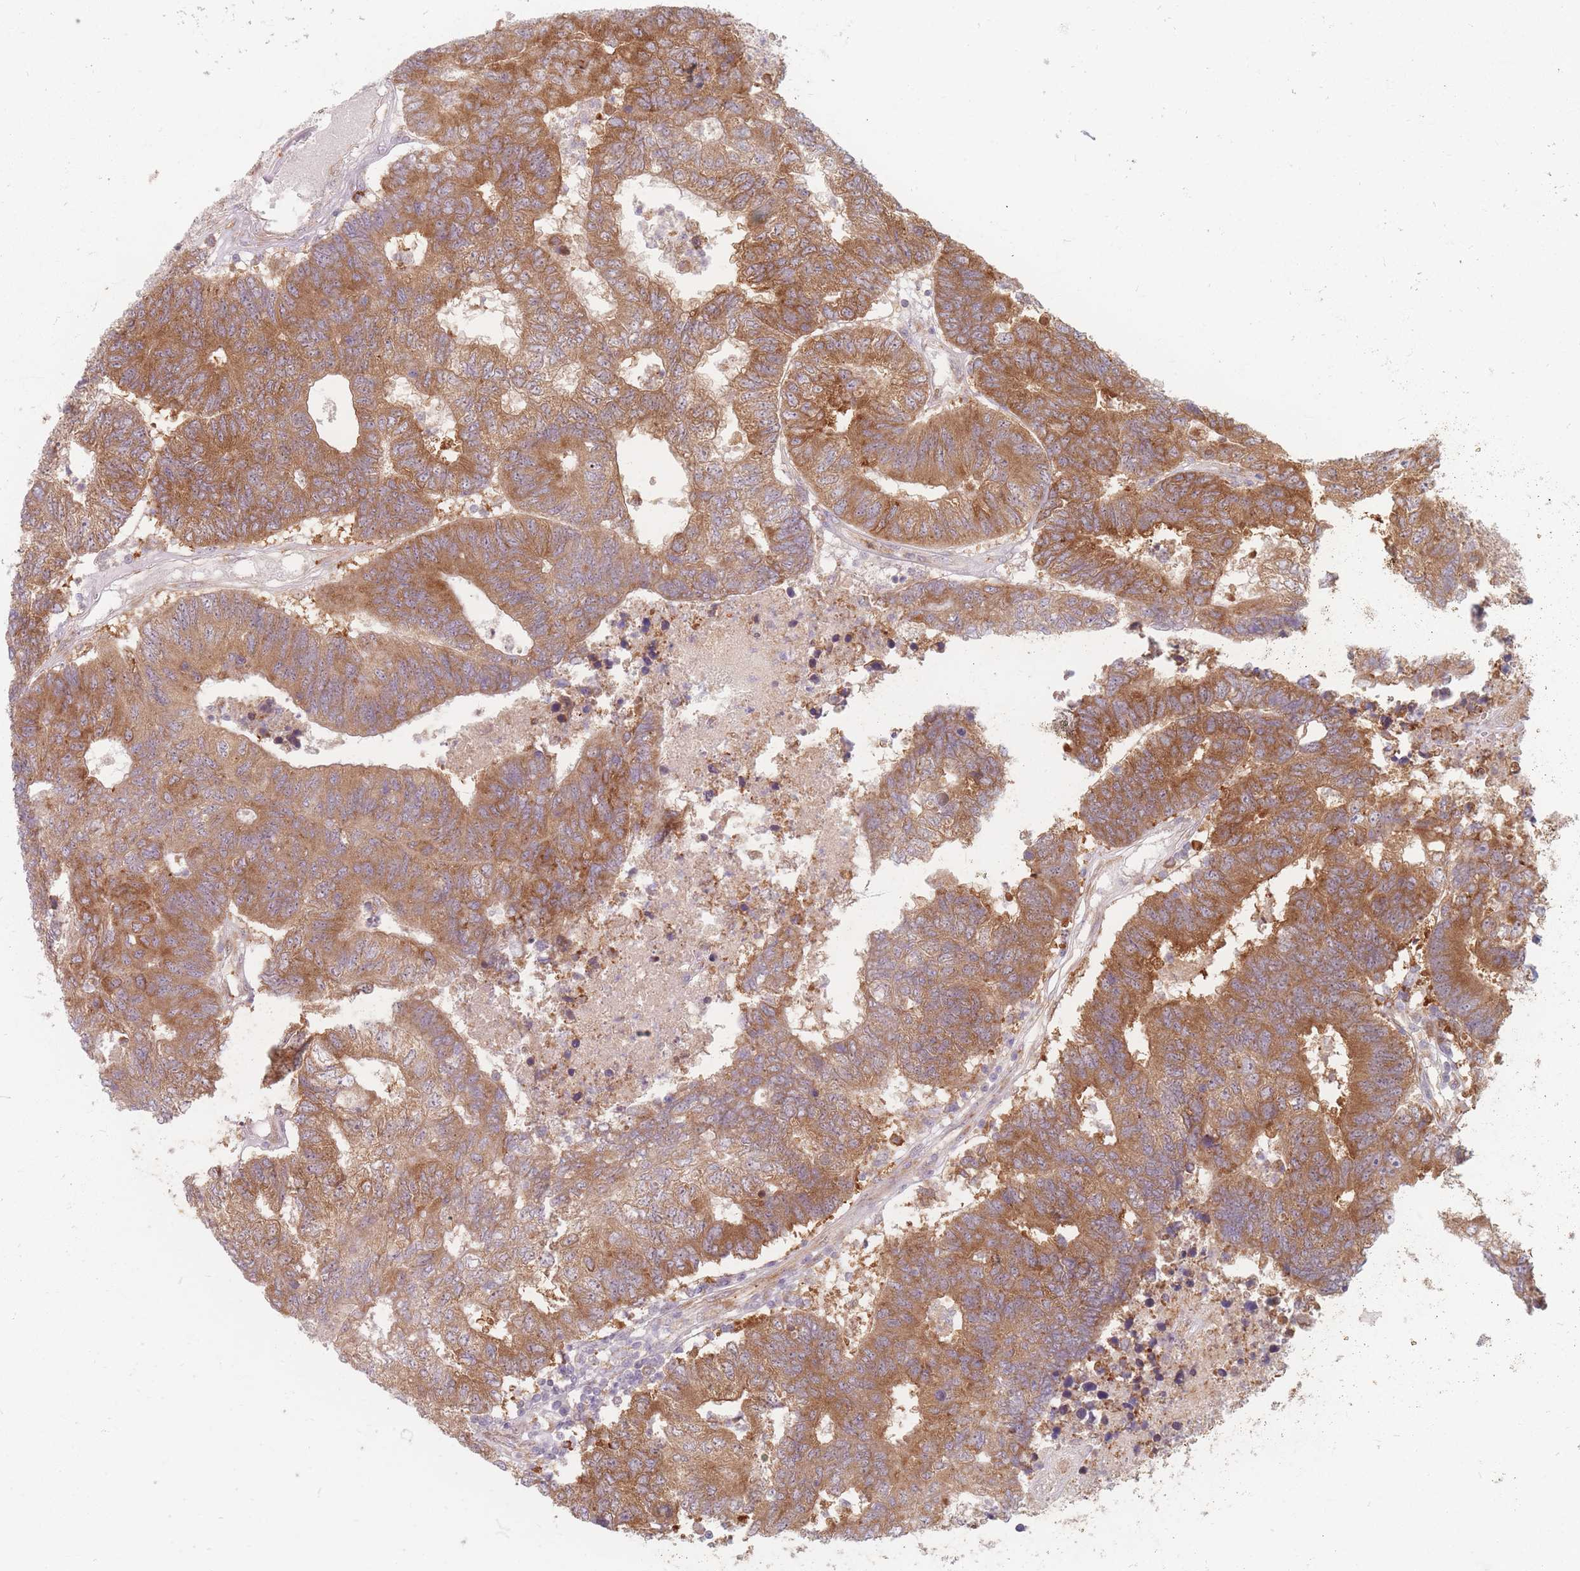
{"staining": {"intensity": "moderate", "quantity": ">75%", "location": "cytoplasmic/membranous"}, "tissue": "colorectal cancer", "cell_type": "Tumor cells", "image_type": "cancer", "snomed": [{"axis": "morphology", "description": "Adenocarcinoma, NOS"}, {"axis": "topography", "description": "Colon"}], "caption": "Immunohistochemistry (IHC) of adenocarcinoma (colorectal) reveals medium levels of moderate cytoplasmic/membranous expression in approximately >75% of tumor cells.", "gene": "SMIM14", "patient": {"sex": "female", "age": 48}}